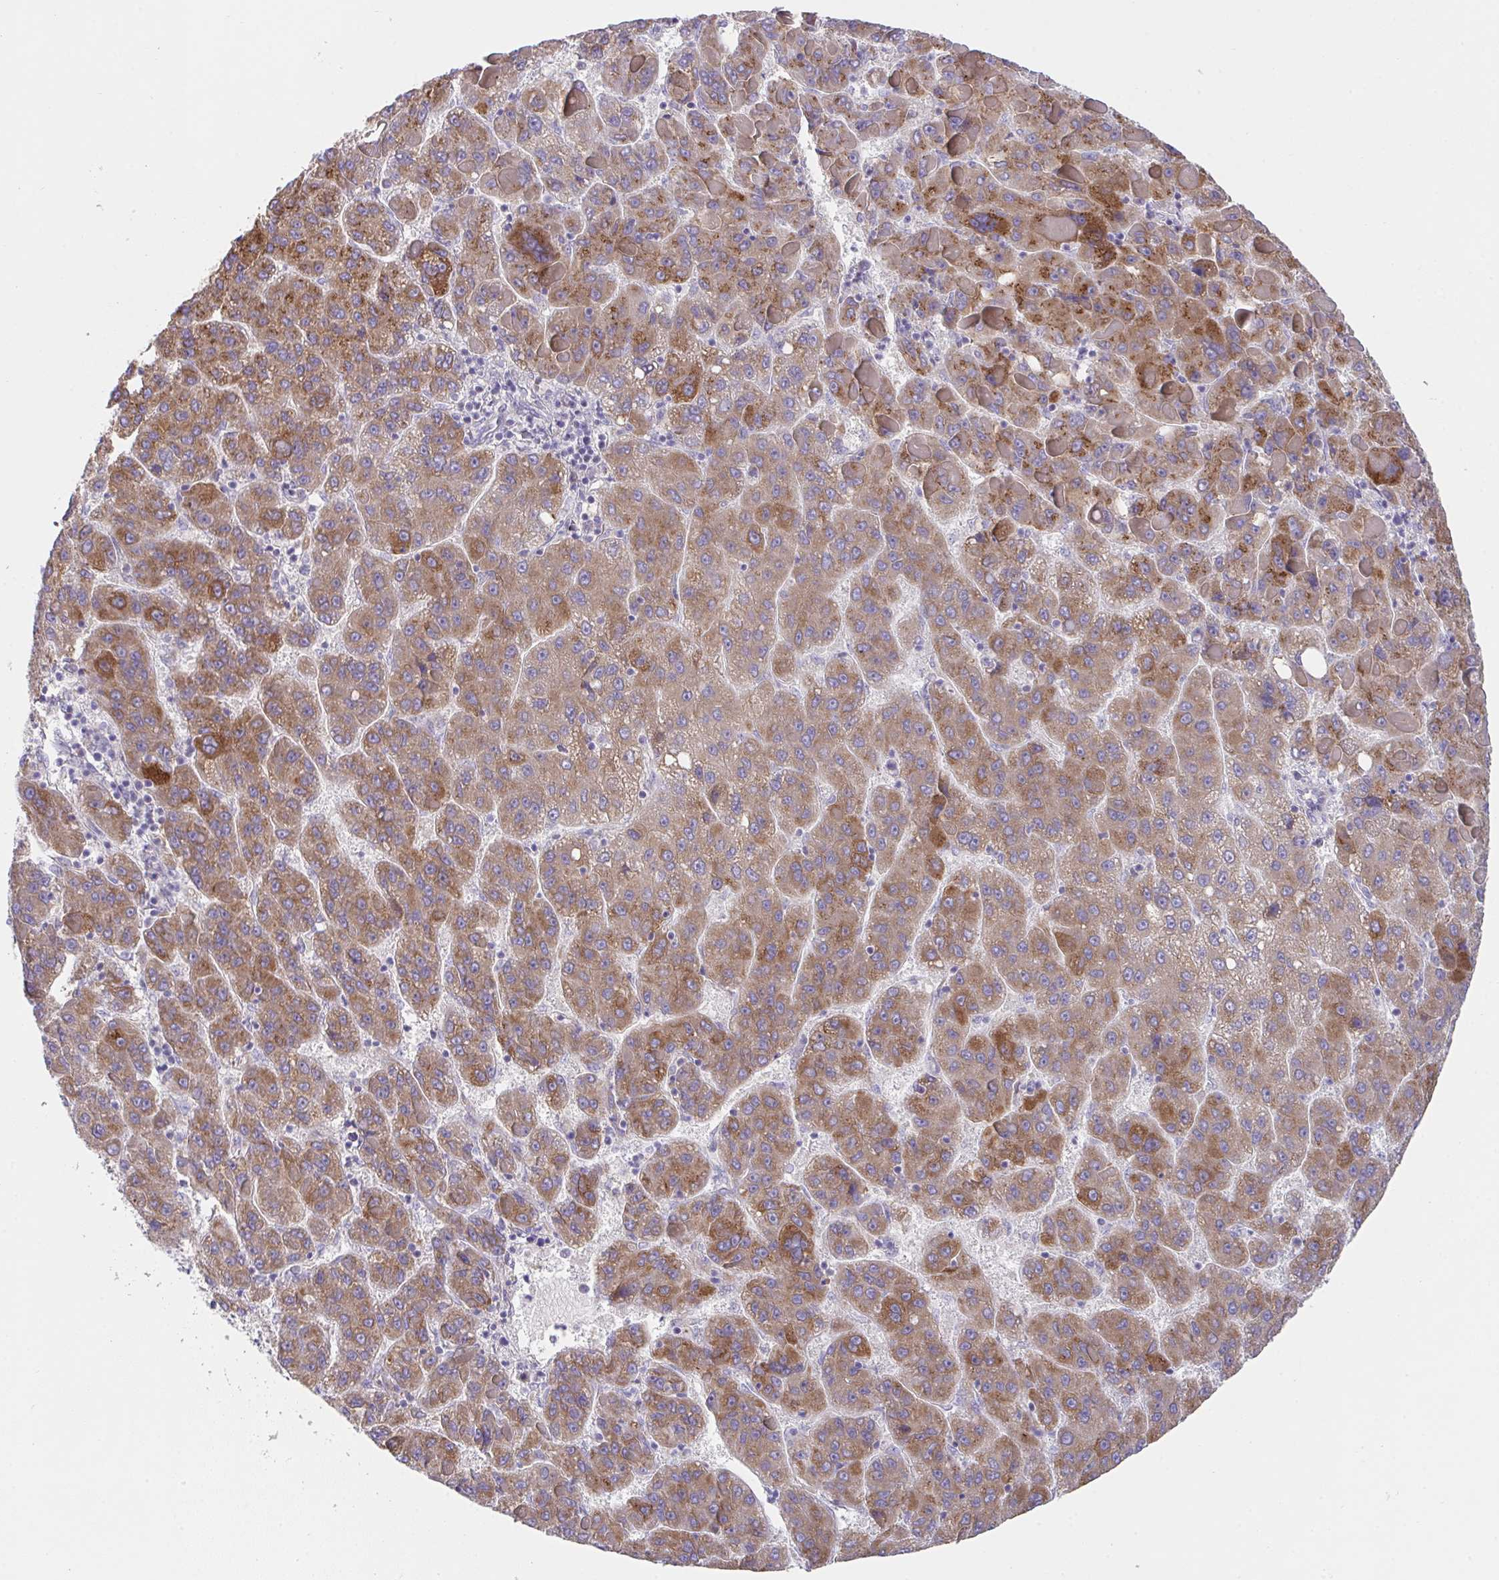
{"staining": {"intensity": "moderate", "quantity": ">75%", "location": "cytoplasmic/membranous"}, "tissue": "liver cancer", "cell_type": "Tumor cells", "image_type": "cancer", "snomed": [{"axis": "morphology", "description": "Carcinoma, Hepatocellular, NOS"}, {"axis": "topography", "description": "Liver"}], "caption": "A brown stain labels moderate cytoplasmic/membranous staining of a protein in human liver cancer (hepatocellular carcinoma) tumor cells. The staining was performed using DAB to visualize the protein expression in brown, while the nuclei were stained in blue with hematoxylin (Magnification: 20x).", "gene": "MIA3", "patient": {"sex": "female", "age": 82}}